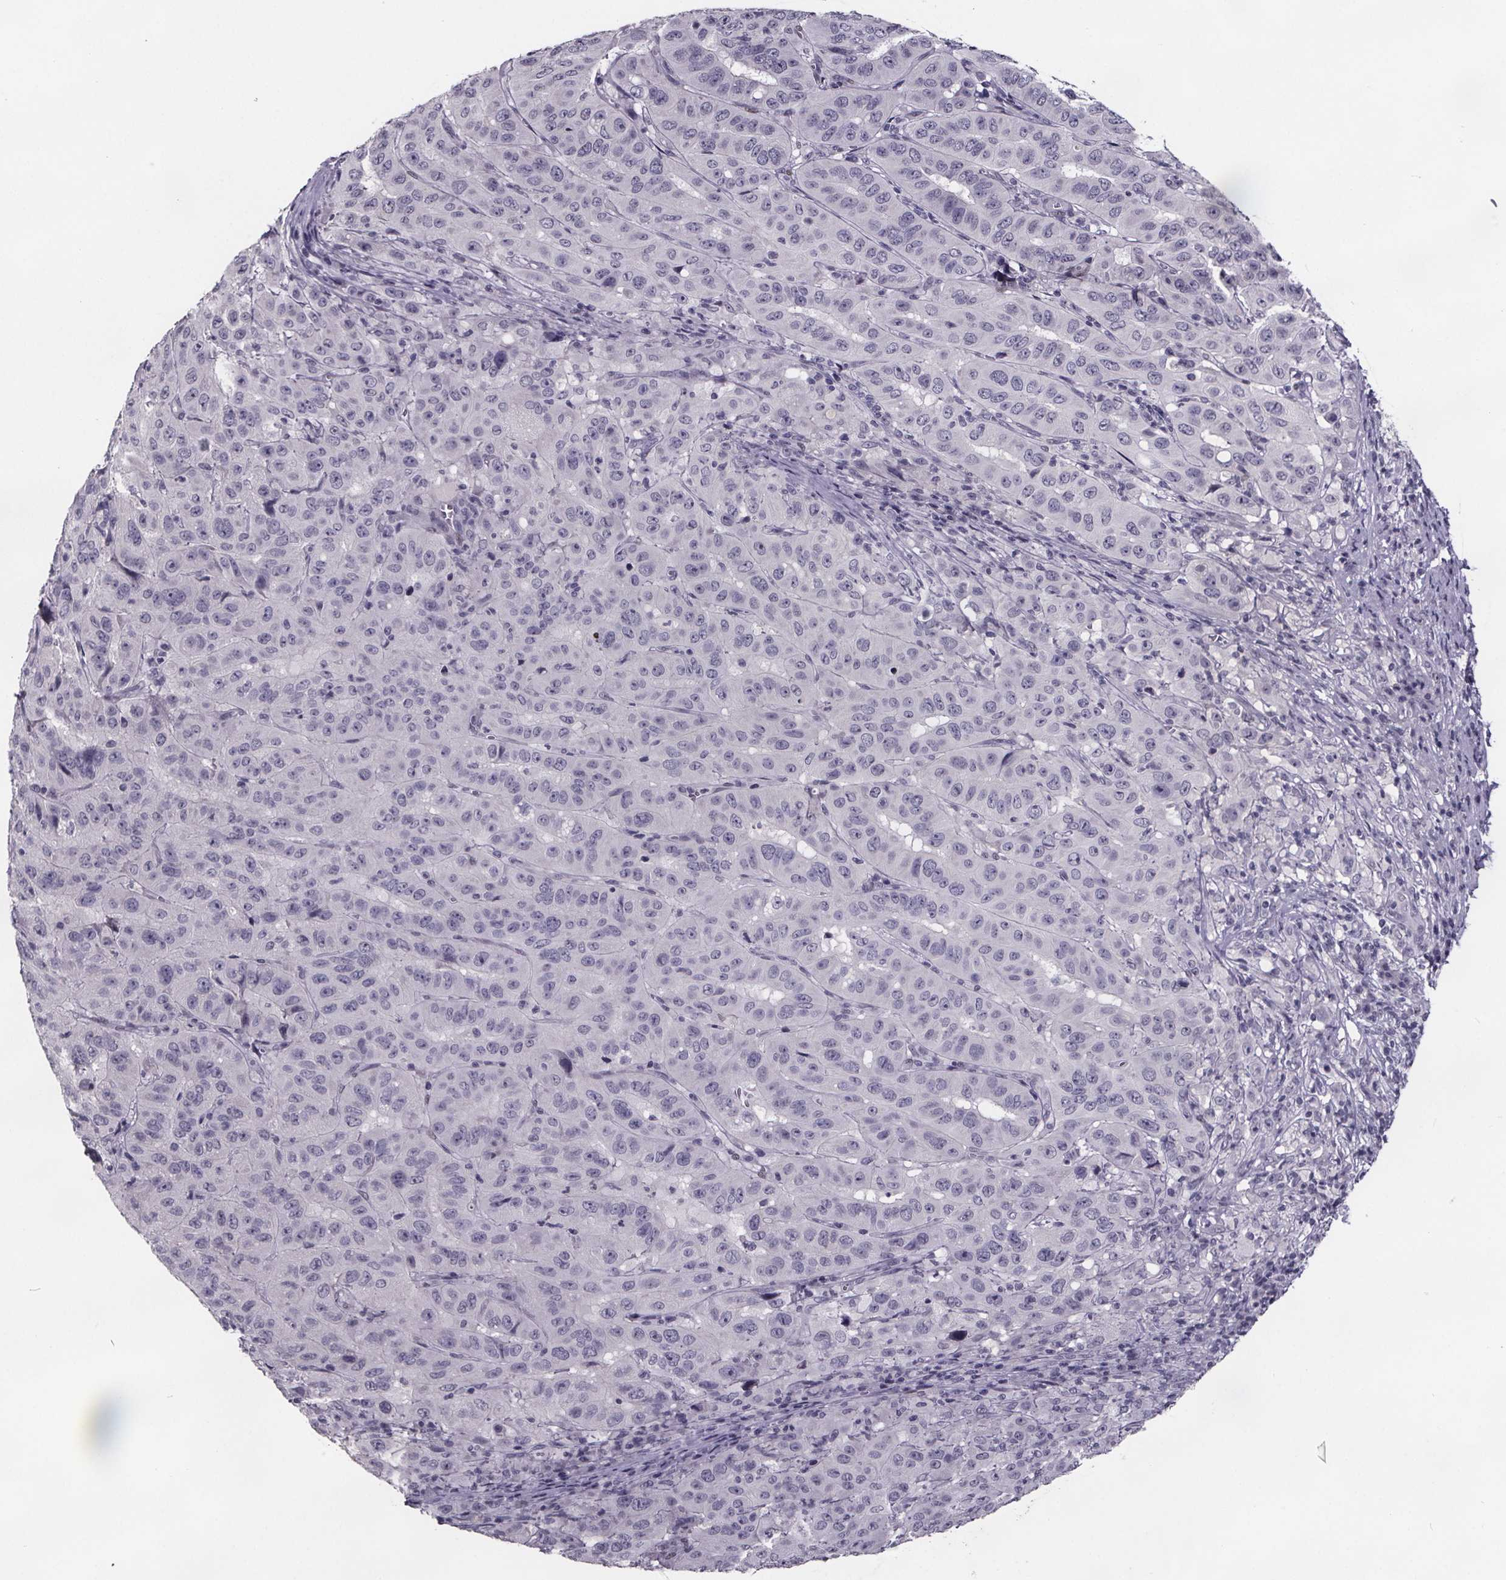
{"staining": {"intensity": "negative", "quantity": "none", "location": "none"}, "tissue": "pancreatic cancer", "cell_type": "Tumor cells", "image_type": "cancer", "snomed": [{"axis": "morphology", "description": "Adenocarcinoma, NOS"}, {"axis": "topography", "description": "Pancreas"}], "caption": "Pancreatic adenocarcinoma stained for a protein using IHC displays no positivity tumor cells.", "gene": "AR", "patient": {"sex": "male", "age": 63}}